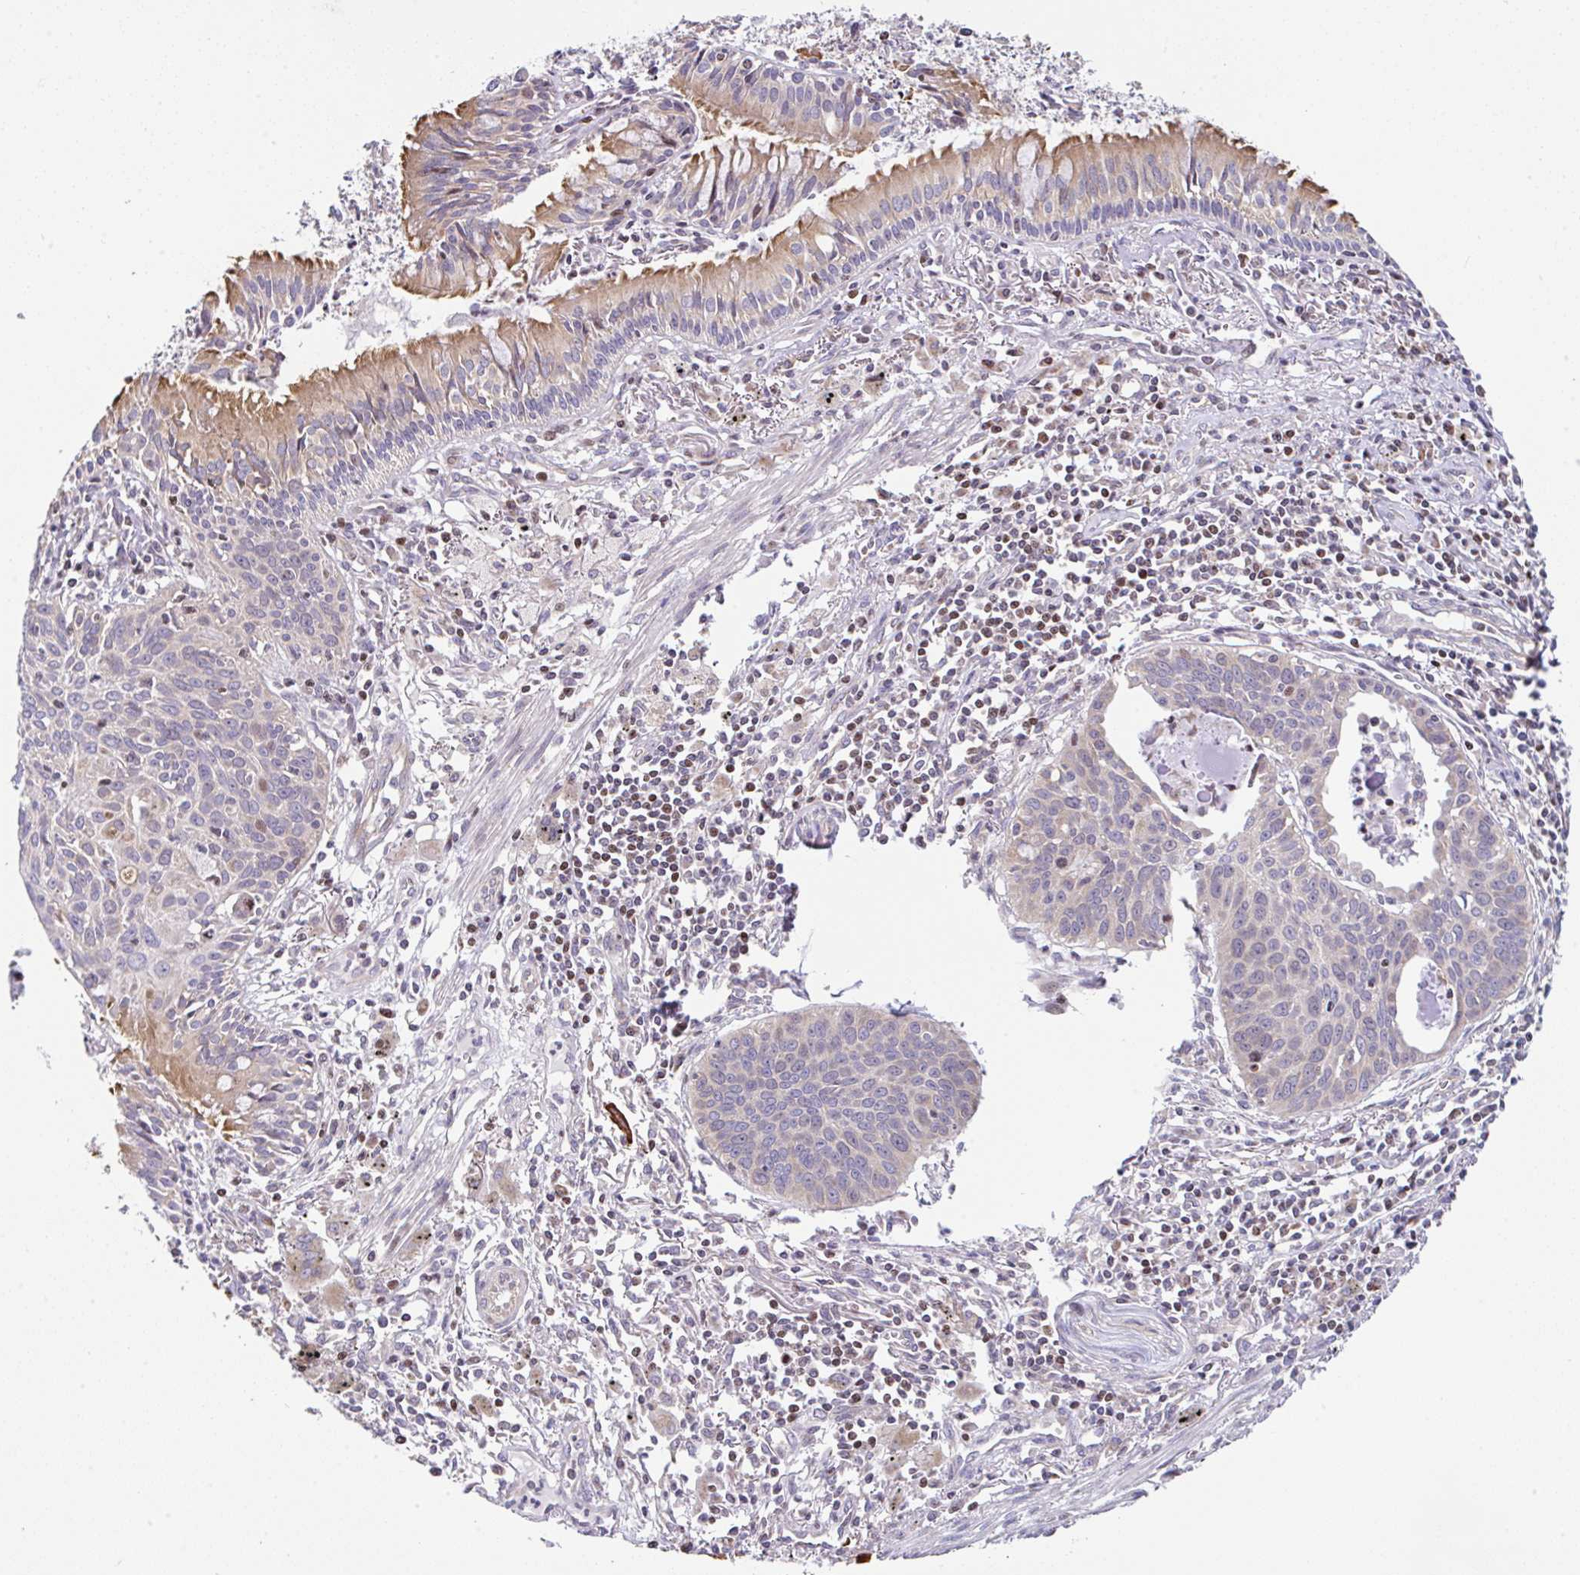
{"staining": {"intensity": "negative", "quantity": "none", "location": "none"}, "tissue": "lung cancer", "cell_type": "Tumor cells", "image_type": "cancer", "snomed": [{"axis": "morphology", "description": "Squamous cell carcinoma, NOS"}, {"axis": "topography", "description": "Lung"}], "caption": "Tumor cells are negative for brown protein staining in lung cancer.", "gene": "FIGNL1", "patient": {"sex": "male", "age": 71}}